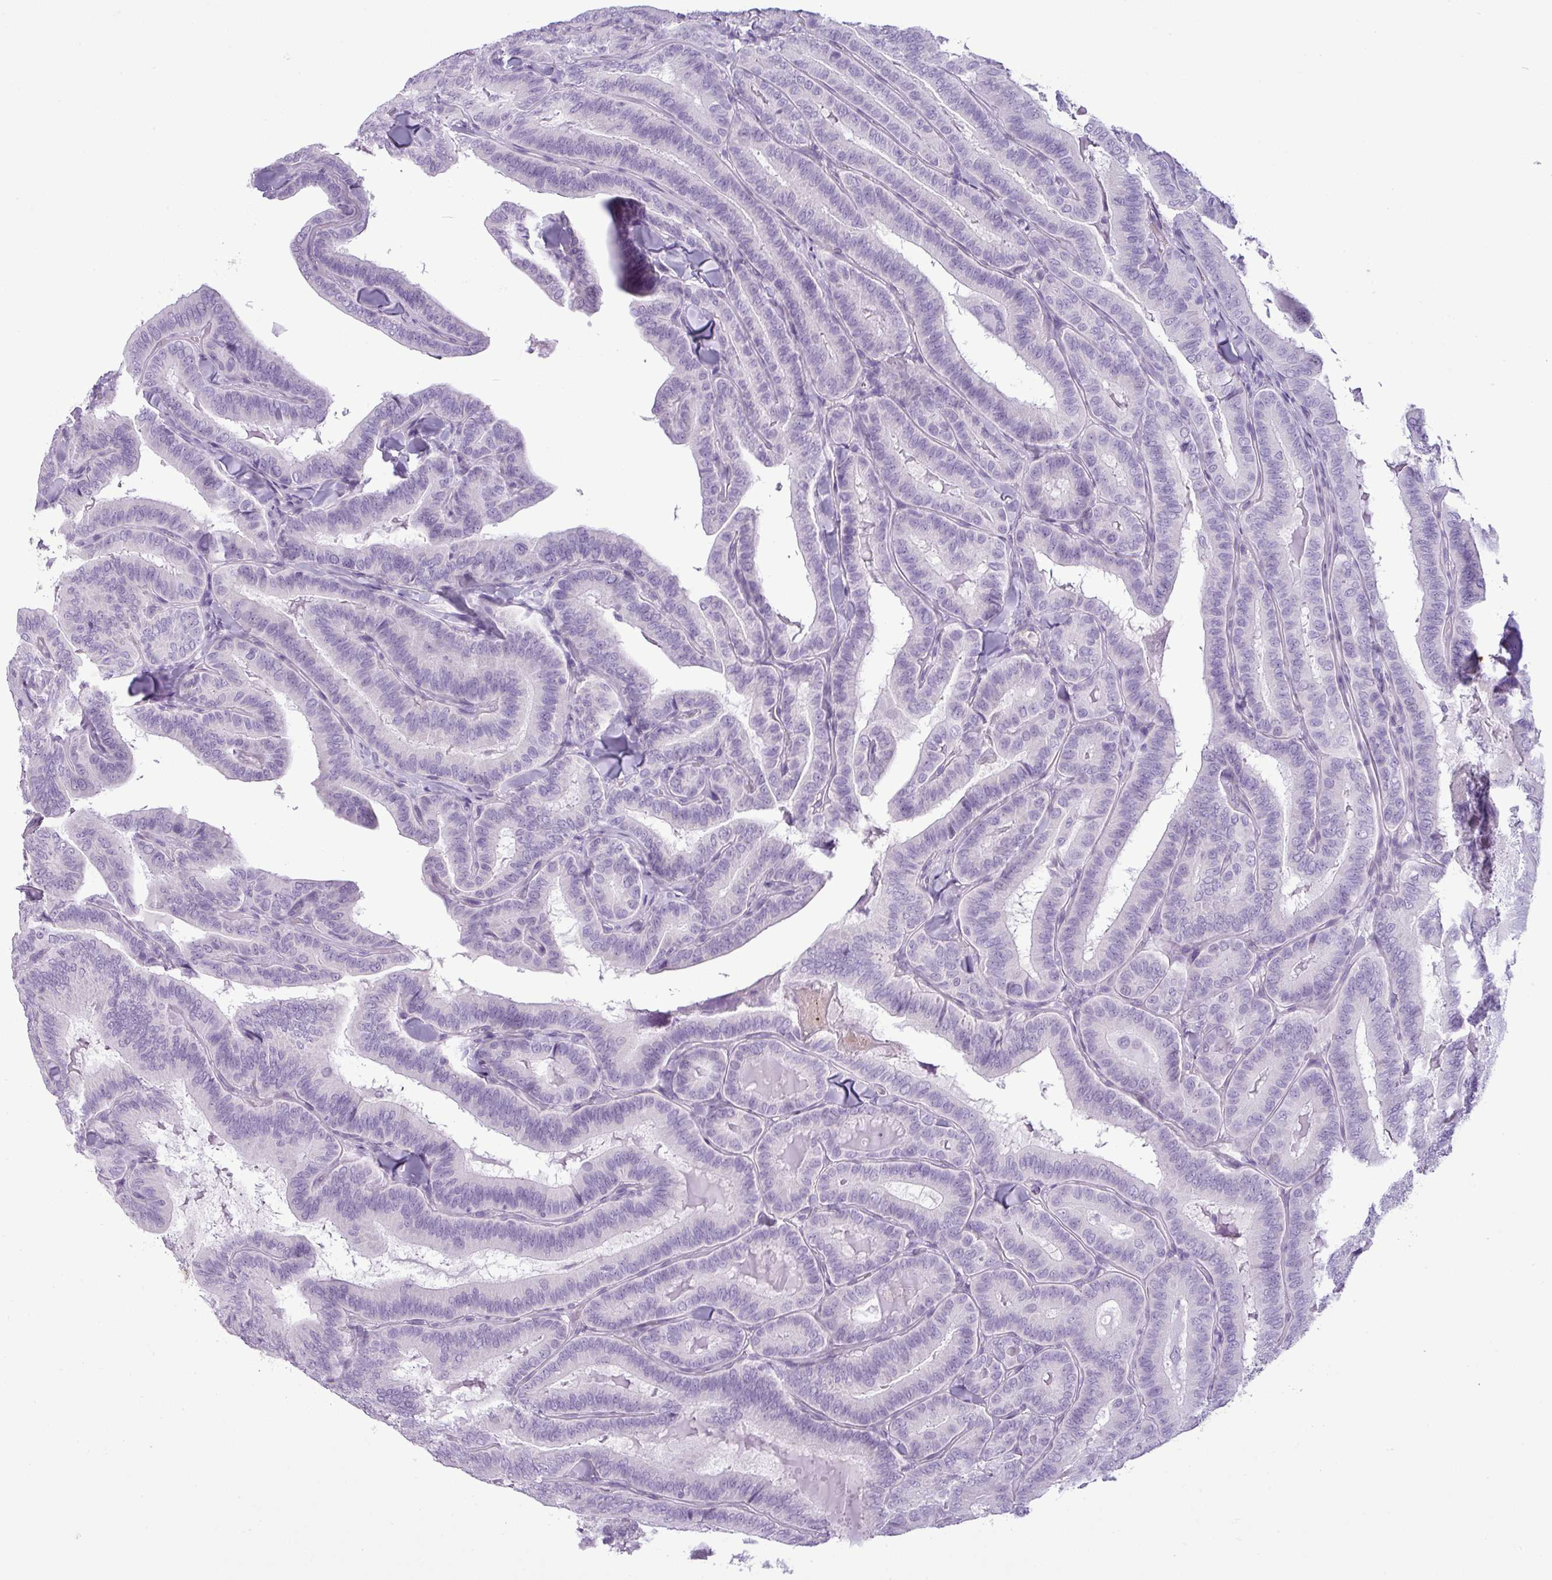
{"staining": {"intensity": "negative", "quantity": "none", "location": "none"}, "tissue": "thyroid cancer", "cell_type": "Tumor cells", "image_type": "cancer", "snomed": [{"axis": "morphology", "description": "Papillary adenocarcinoma, NOS"}, {"axis": "topography", "description": "Thyroid gland"}], "caption": "Immunohistochemistry of human thyroid cancer (papillary adenocarcinoma) shows no positivity in tumor cells.", "gene": "CDH16", "patient": {"sex": "male", "age": 61}}